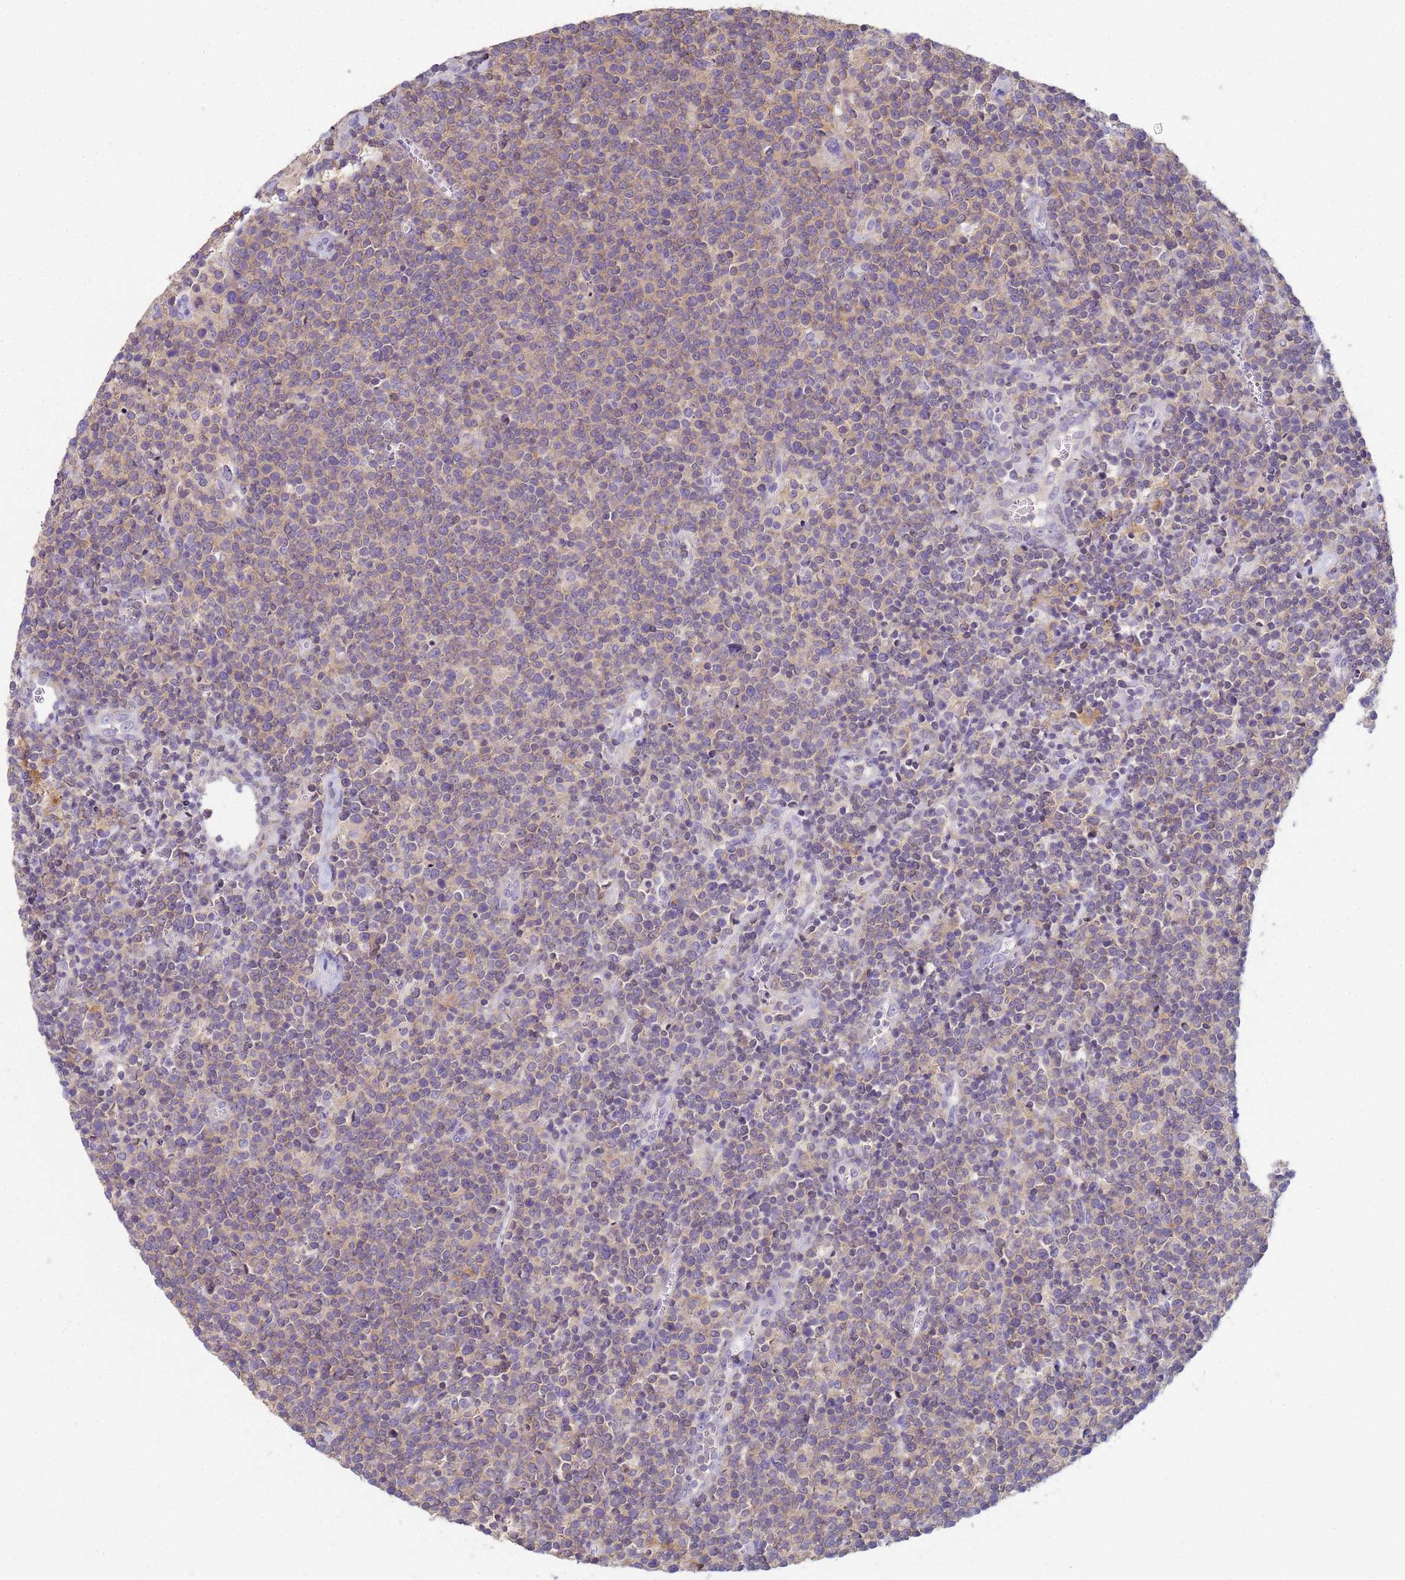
{"staining": {"intensity": "weak", "quantity": "25%-75%", "location": "cytoplasmic/membranous"}, "tissue": "lymphoma", "cell_type": "Tumor cells", "image_type": "cancer", "snomed": [{"axis": "morphology", "description": "Malignant lymphoma, non-Hodgkin's type, High grade"}, {"axis": "topography", "description": "Lymph node"}], "caption": "The immunohistochemical stain labels weak cytoplasmic/membranous staining in tumor cells of lymphoma tissue.", "gene": "KLHL13", "patient": {"sex": "male", "age": 61}}